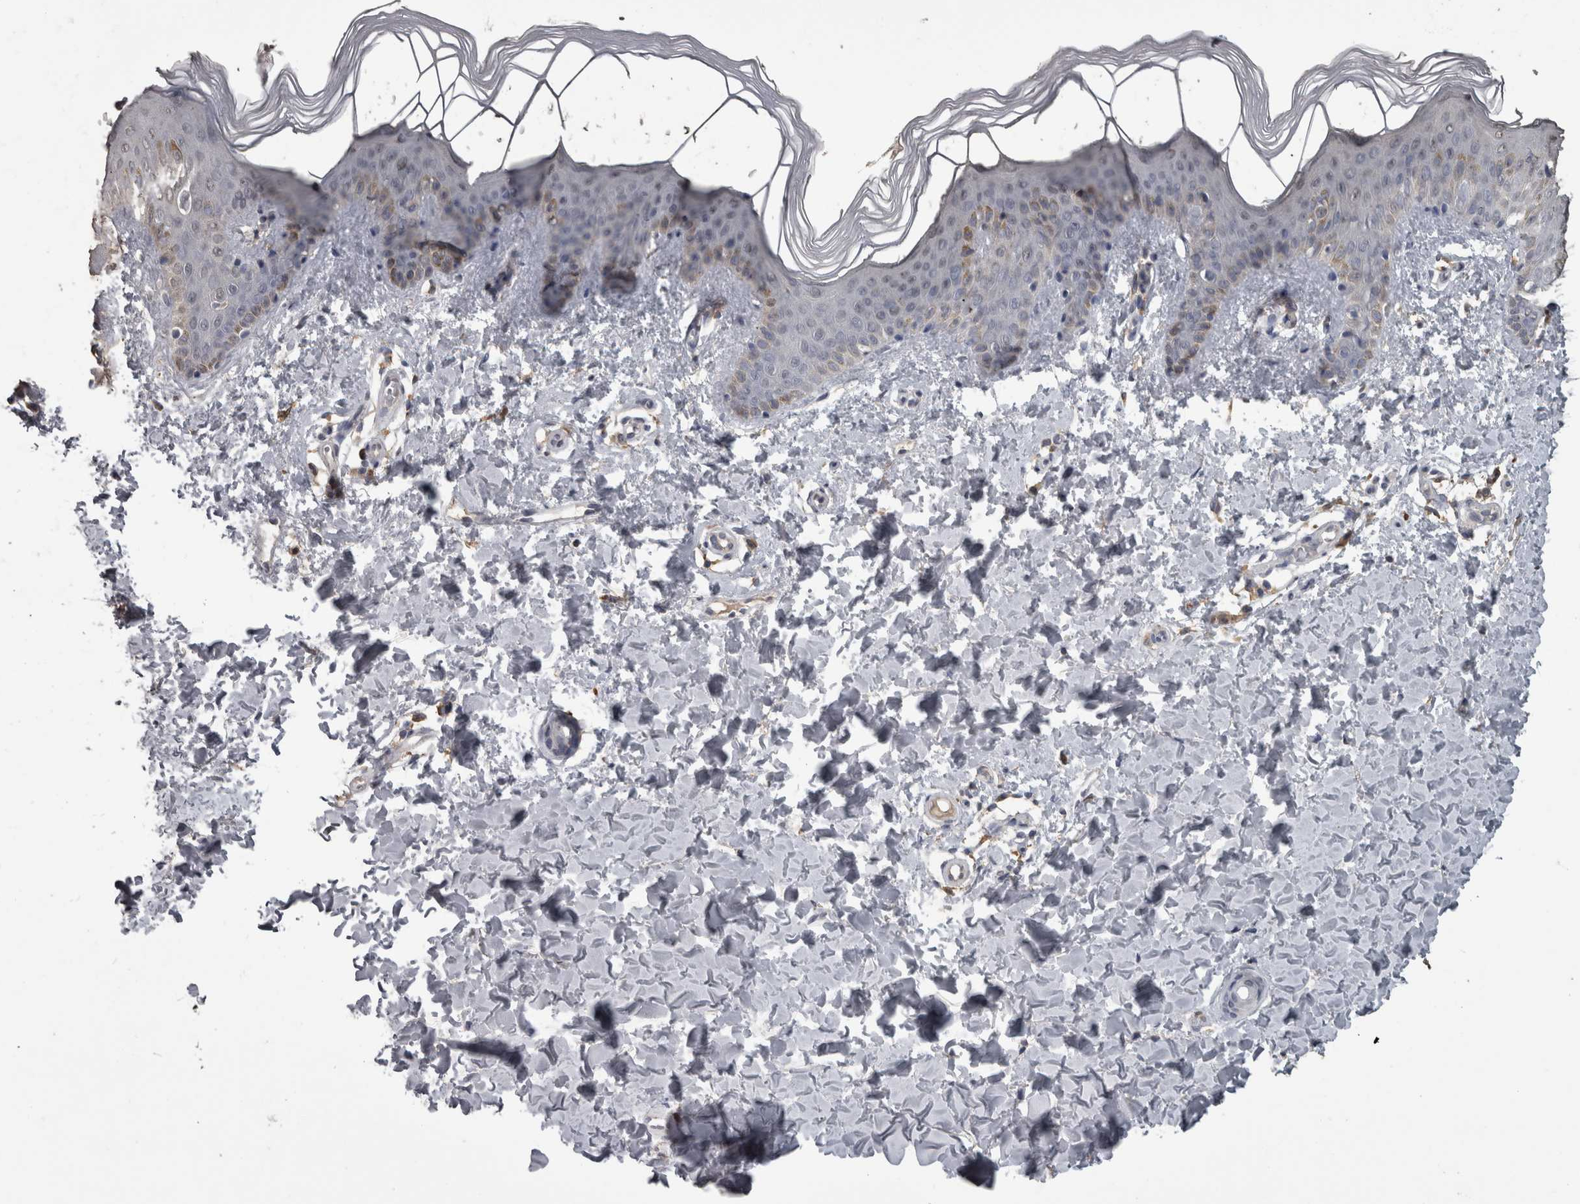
{"staining": {"intensity": "negative", "quantity": "none", "location": "none"}, "tissue": "skin", "cell_type": "Fibroblasts", "image_type": "normal", "snomed": [{"axis": "morphology", "description": "Normal tissue, NOS"}, {"axis": "morphology", "description": "Neoplasm, benign, NOS"}, {"axis": "topography", "description": "Skin"}, {"axis": "topography", "description": "Soft tissue"}], "caption": "DAB immunohistochemical staining of normal skin shows no significant expression in fibroblasts. (DAB (3,3'-diaminobenzidine) IHC with hematoxylin counter stain).", "gene": "PIK3AP1", "patient": {"sex": "male", "age": 26}}